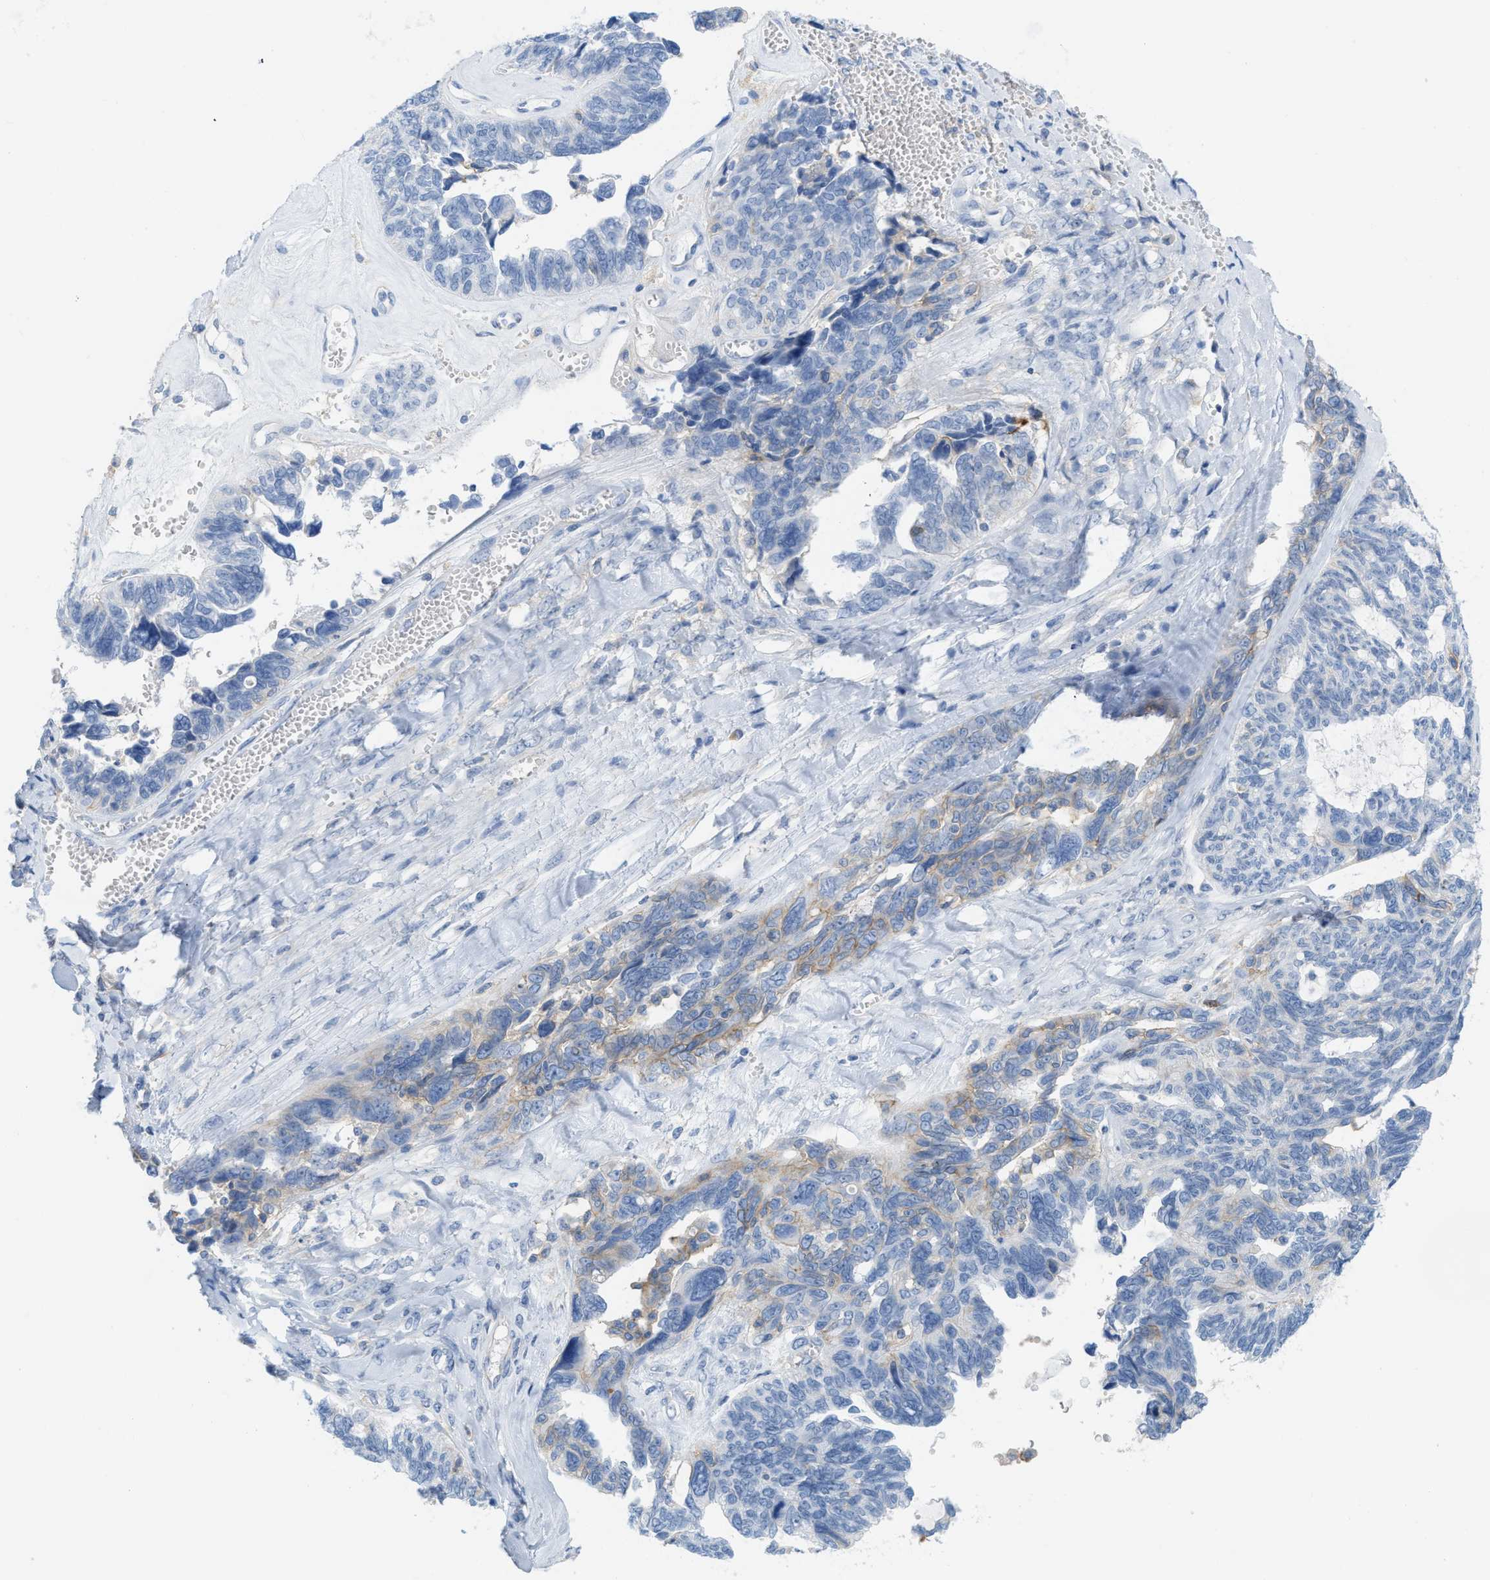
{"staining": {"intensity": "negative", "quantity": "none", "location": "none"}, "tissue": "ovarian cancer", "cell_type": "Tumor cells", "image_type": "cancer", "snomed": [{"axis": "morphology", "description": "Cystadenocarcinoma, serous, NOS"}, {"axis": "topography", "description": "Ovary"}], "caption": "Immunohistochemistry image of neoplastic tissue: human ovarian cancer stained with DAB exhibits no significant protein expression in tumor cells. (Stains: DAB IHC with hematoxylin counter stain, Microscopy: brightfield microscopy at high magnification).", "gene": "SLC3A2", "patient": {"sex": "female", "age": 79}}